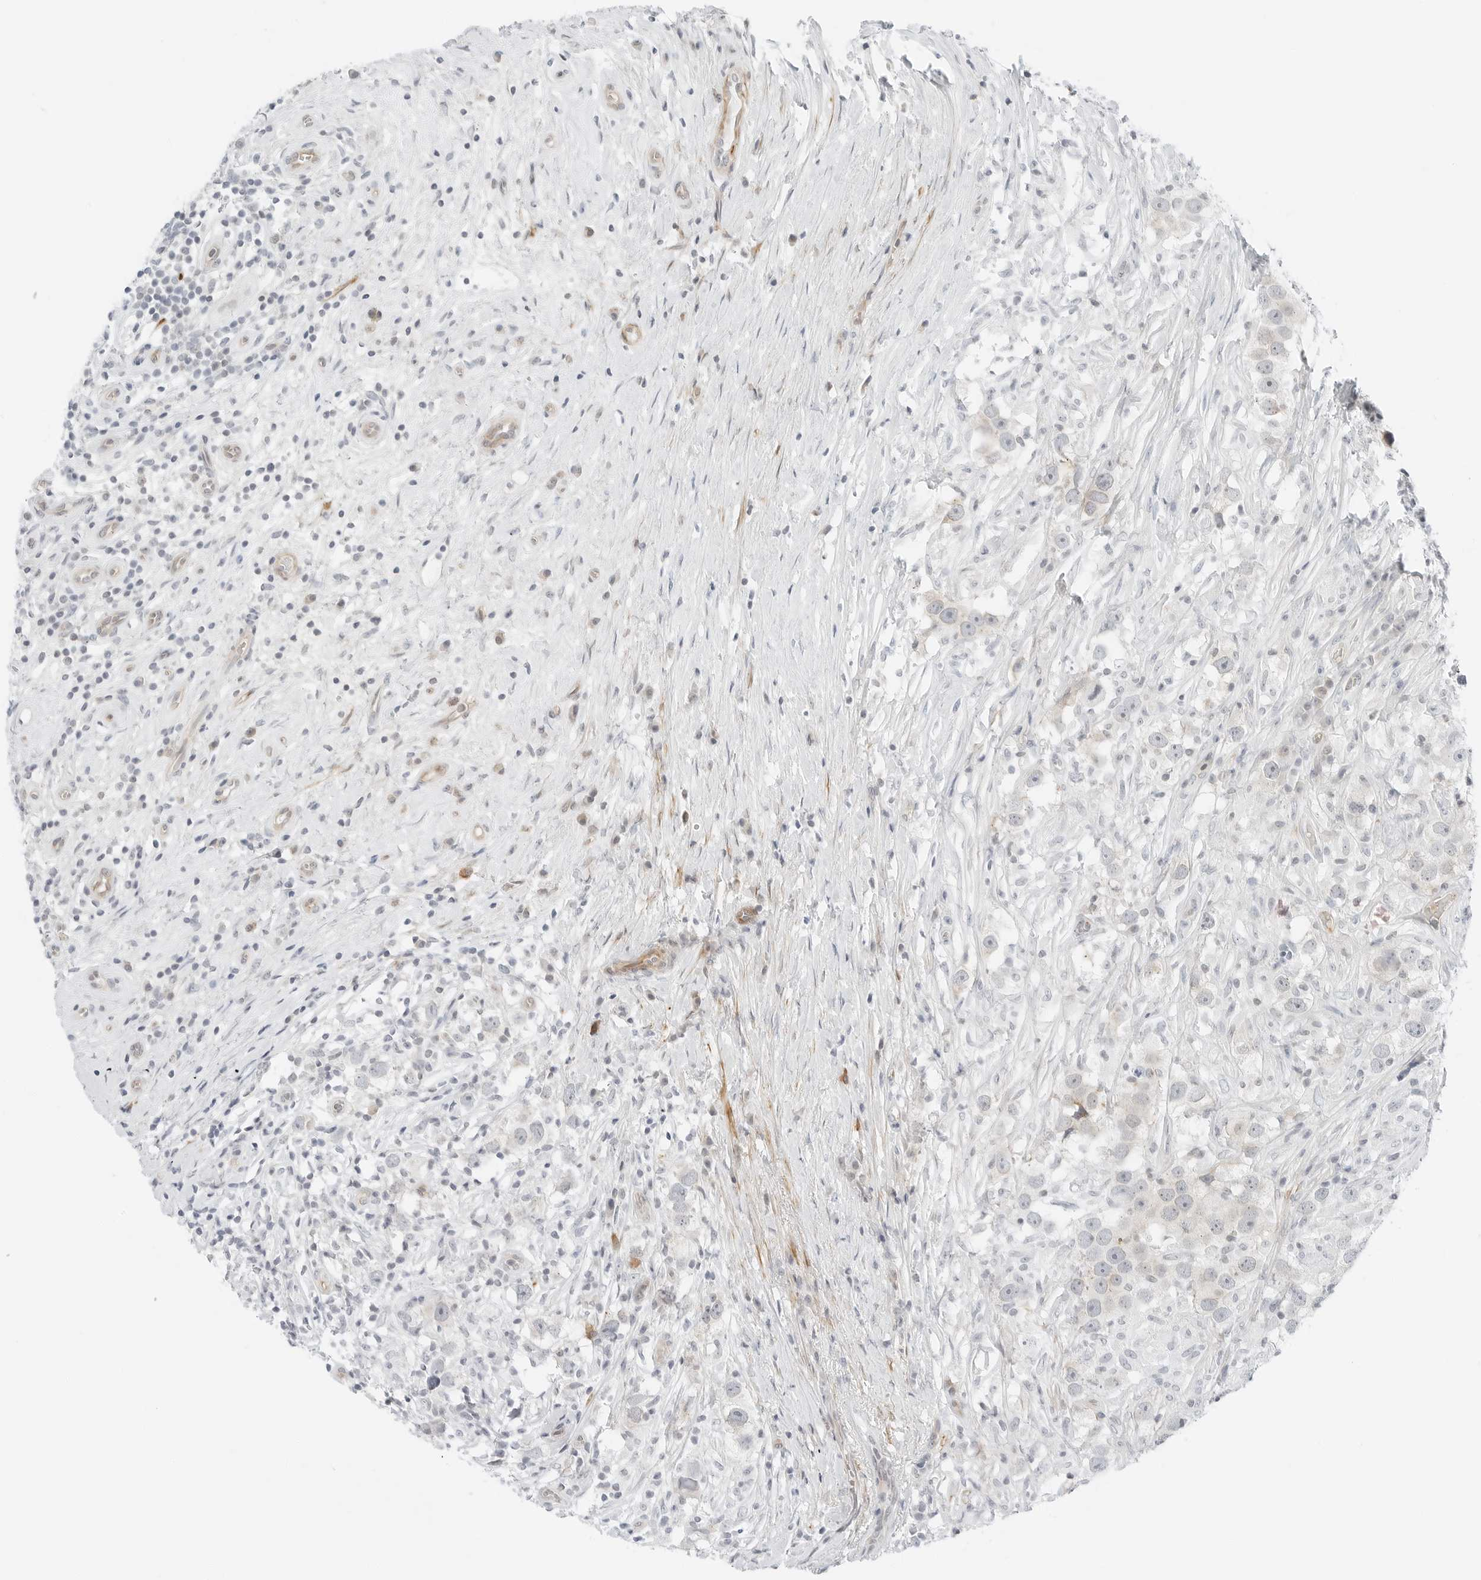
{"staining": {"intensity": "negative", "quantity": "none", "location": "none"}, "tissue": "testis cancer", "cell_type": "Tumor cells", "image_type": "cancer", "snomed": [{"axis": "morphology", "description": "Seminoma, NOS"}, {"axis": "topography", "description": "Testis"}], "caption": "The photomicrograph demonstrates no significant staining in tumor cells of testis cancer.", "gene": "IQCC", "patient": {"sex": "male", "age": 49}}